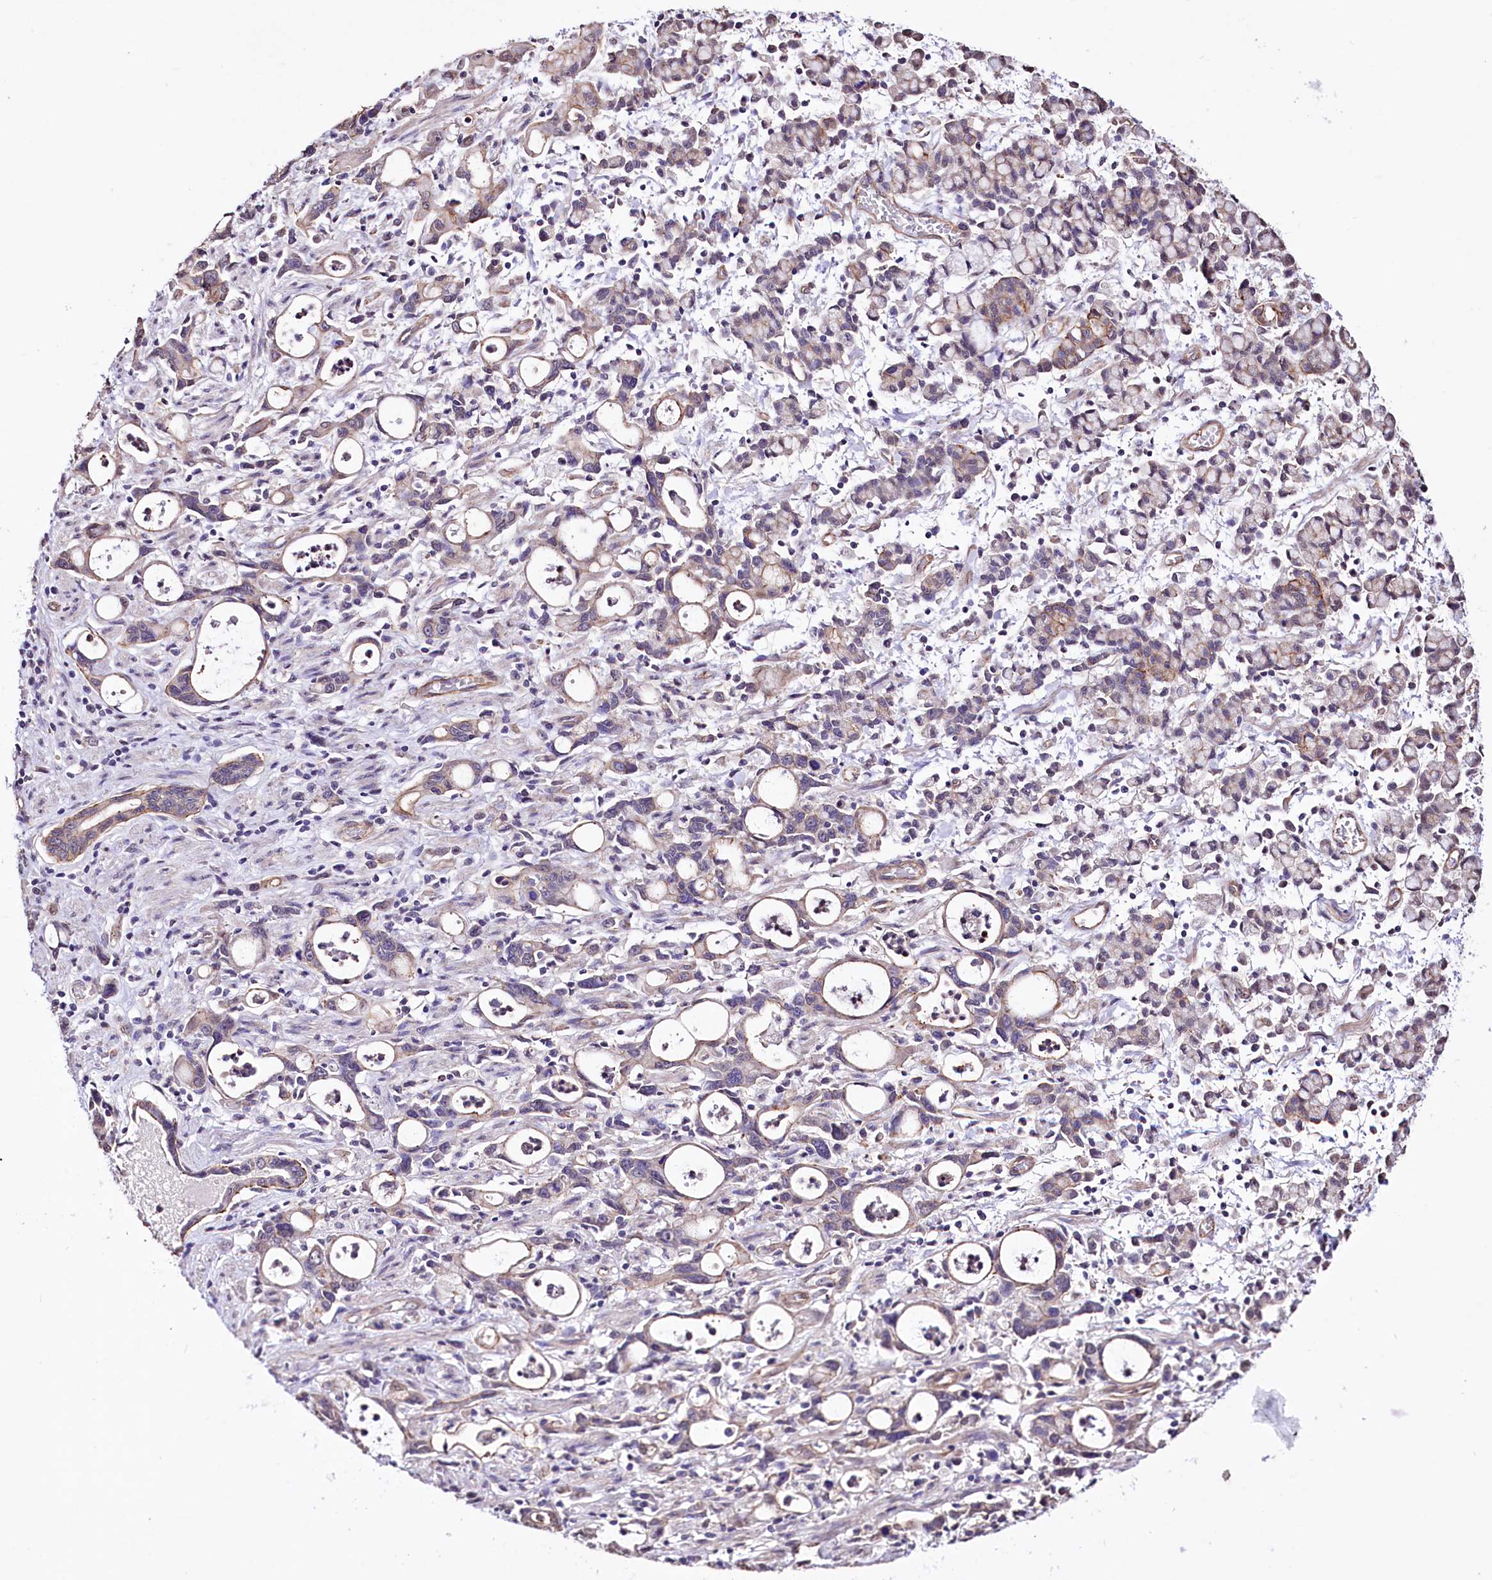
{"staining": {"intensity": "weak", "quantity": "<25%", "location": "cytoplasmic/membranous"}, "tissue": "stomach cancer", "cell_type": "Tumor cells", "image_type": "cancer", "snomed": [{"axis": "morphology", "description": "Adenocarcinoma, NOS"}, {"axis": "topography", "description": "Stomach, lower"}], "caption": "Stomach cancer was stained to show a protein in brown. There is no significant positivity in tumor cells. (Stains: DAB immunohistochemistry with hematoxylin counter stain, Microscopy: brightfield microscopy at high magnification).", "gene": "ST7", "patient": {"sex": "female", "age": 43}}